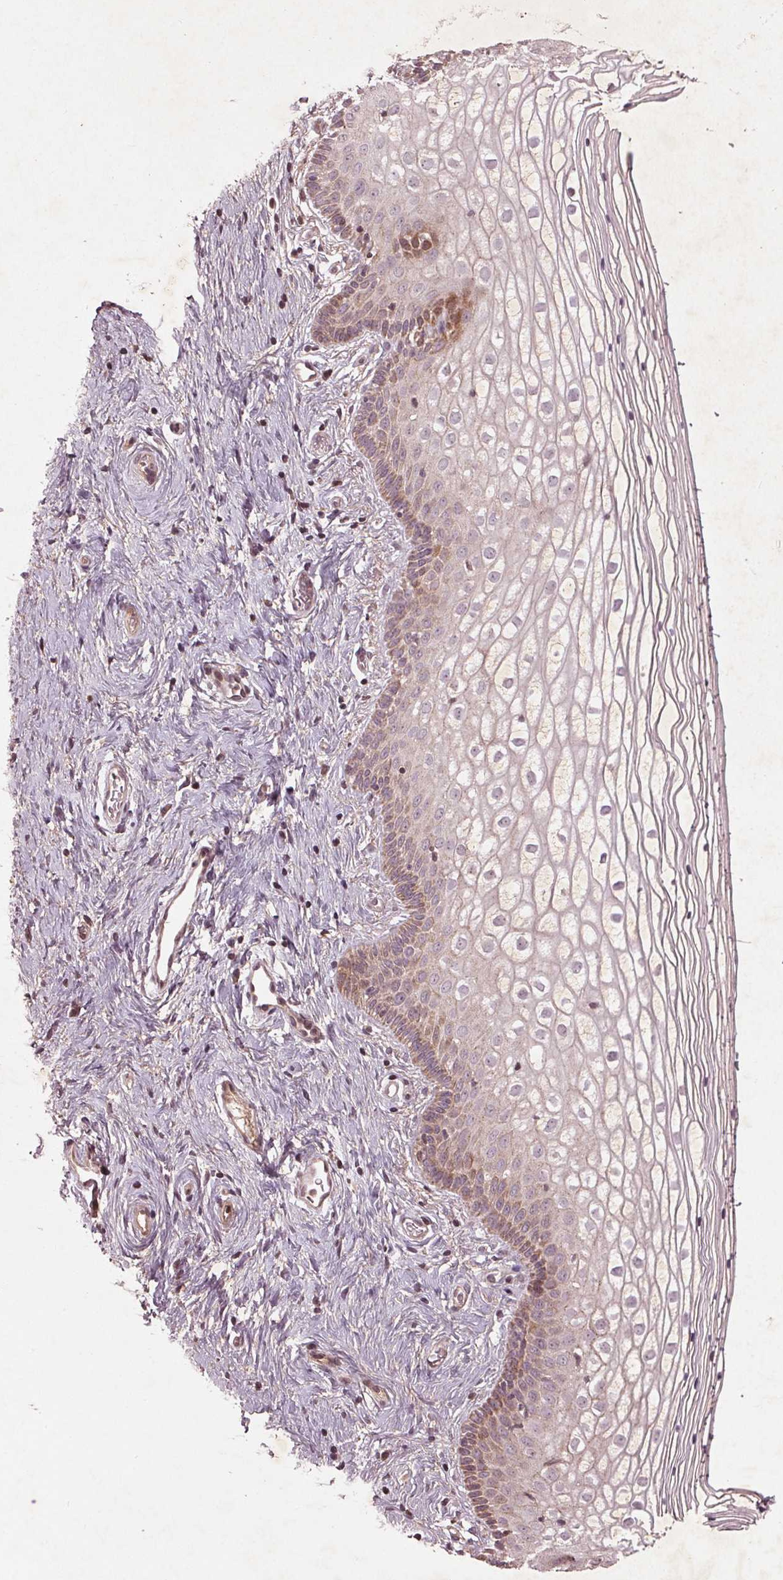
{"staining": {"intensity": "weak", "quantity": "25%-75%", "location": "cytoplasmic/membranous,nuclear"}, "tissue": "vagina", "cell_type": "Squamous epithelial cells", "image_type": "normal", "snomed": [{"axis": "morphology", "description": "Normal tissue, NOS"}, {"axis": "topography", "description": "Vagina"}], "caption": "A high-resolution micrograph shows immunohistochemistry staining of unremarkable vagina, which shows weak cytoplasmic/membranous,nuclear staining in approximately 25%-75% of squamous epithelial cells.", "gene": "CDKL4", "patient": {"sex": "female", "age": 36}}